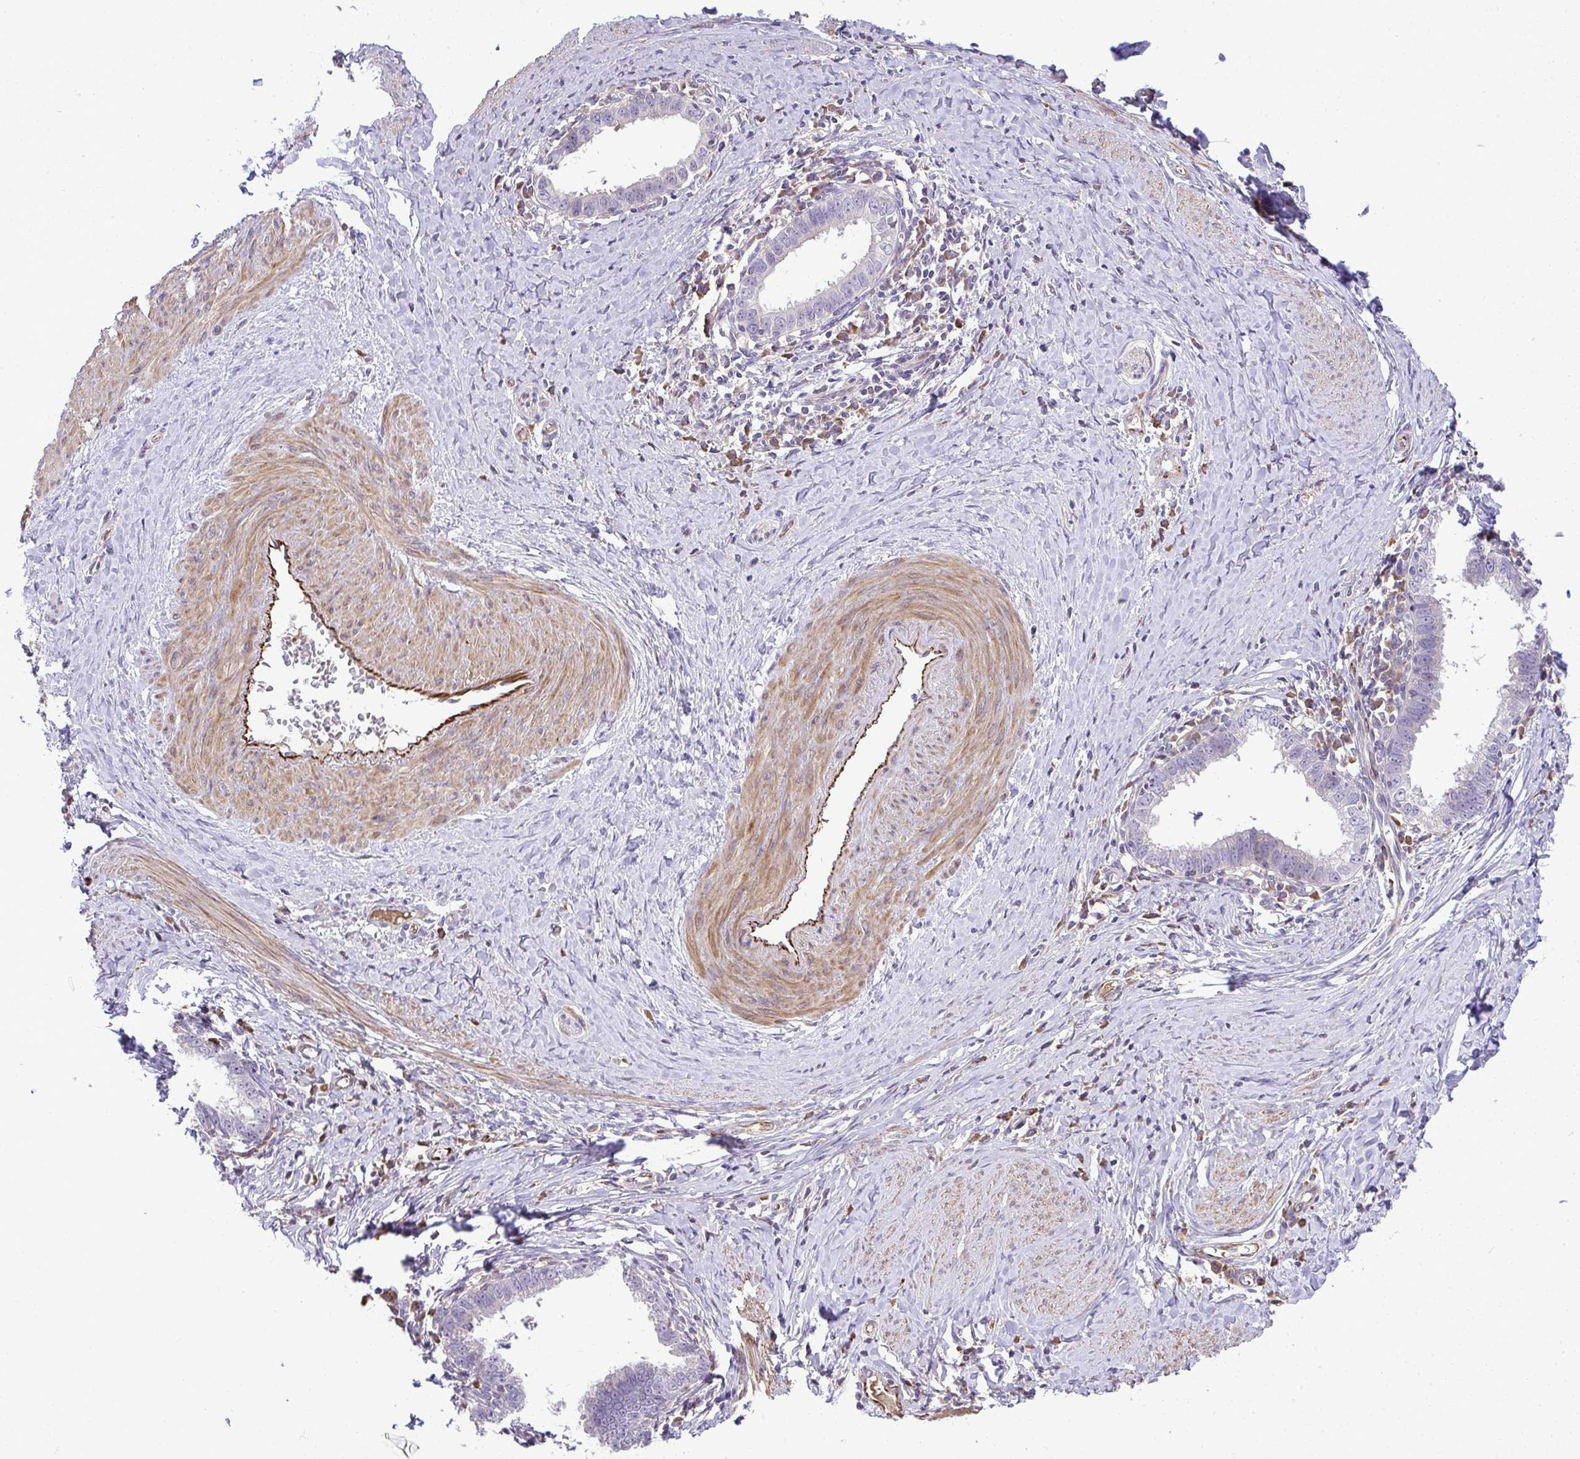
{"staining": {"intensity": "negative", "quantity": "none", "location": "none"}, "tissue": "cervical cancer", "cell_type": "Tumor cells", "image_type": "cancer", "snomed": [{"axis": "morphology", "description": "Adenocarcinoma, NOS"}, {"axis": "topography", "description": "Cervix"}], "caption": "Tumor cells are negative for brown protein staining in cervical cancer.", "gene": "GRID2", "patient": {"sex": "female", "age": 36}}